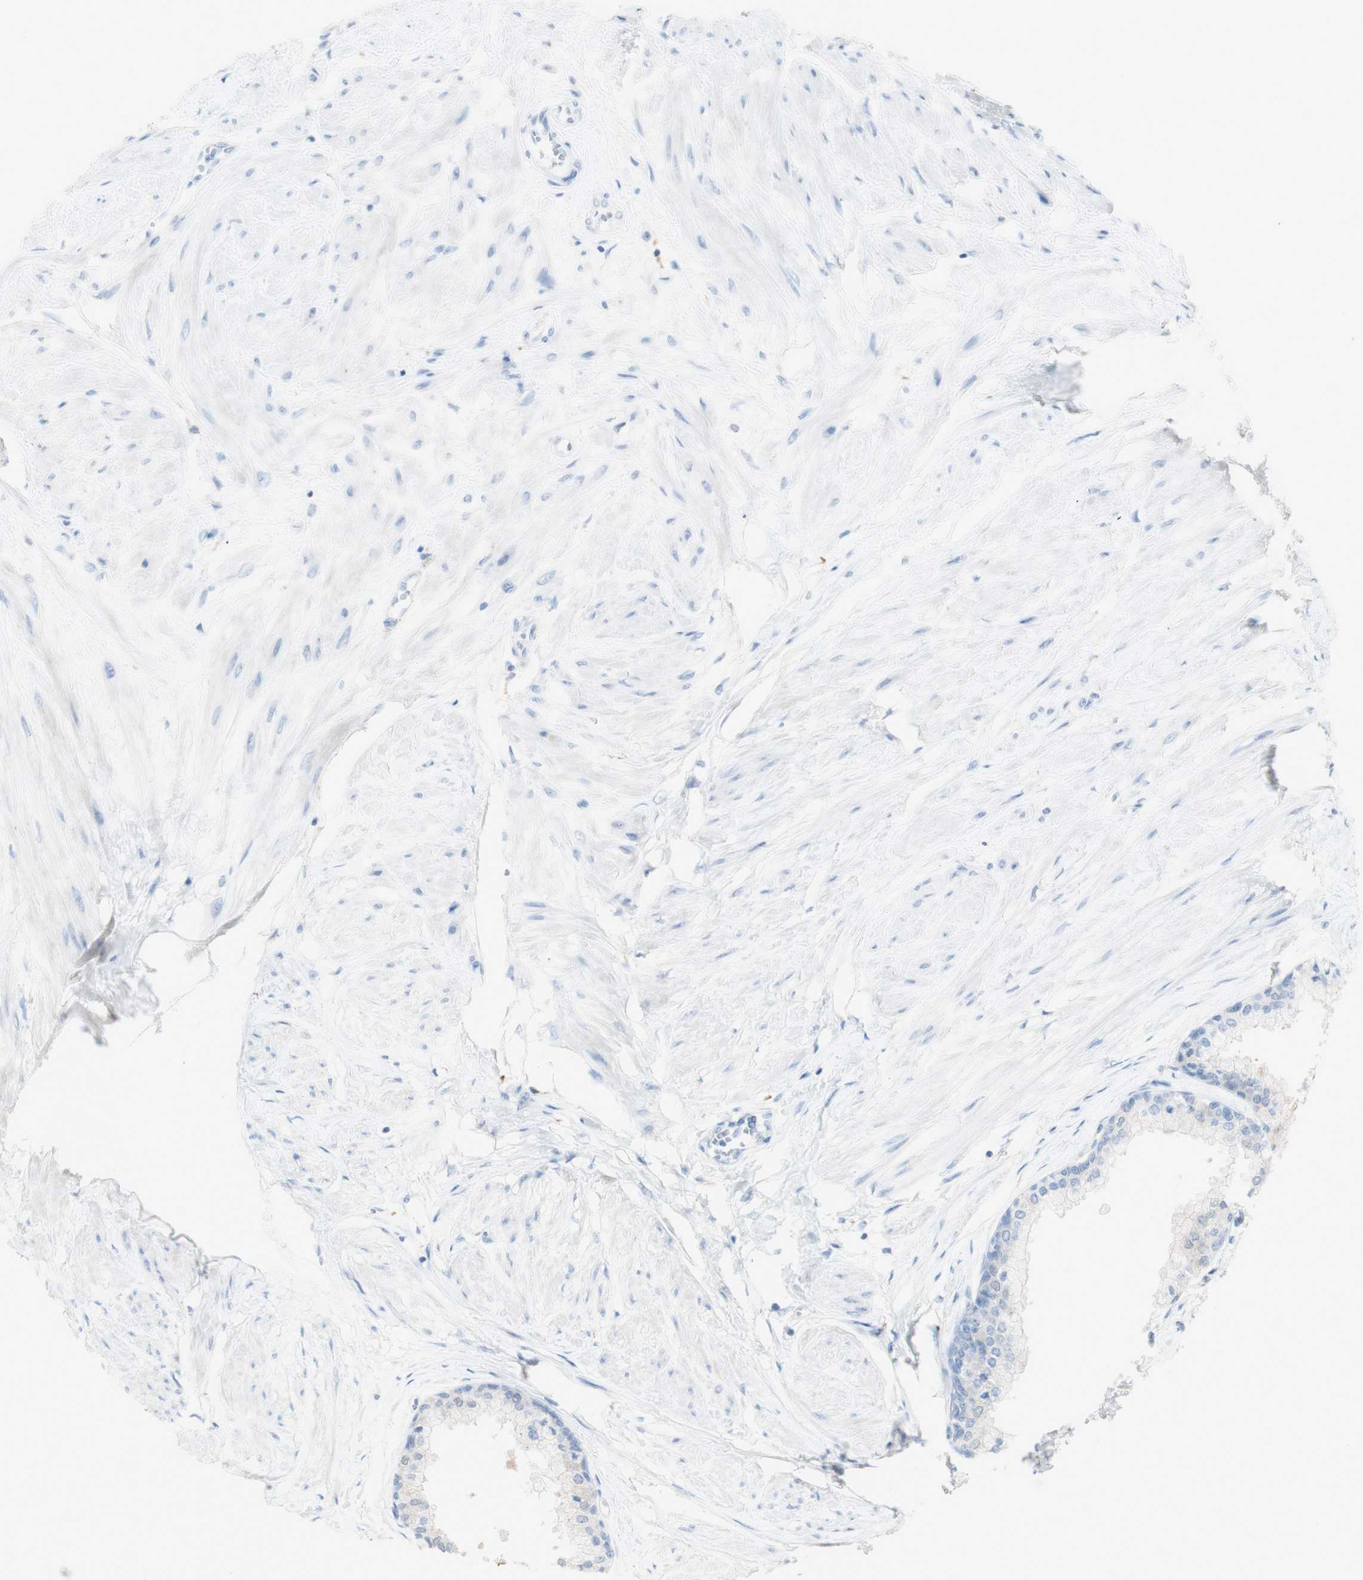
{"staining": {"intensity": "negative", "quantity": "none", "location": "none"}, "tissue": "prostate", "cell_type": "Glandular cells", "image_type": "normal", "snomed": [{"axis": "morphology", "description": "Normal tissue, NOS"}, {"axis": "topography", "description": "Prostate"}, {"axis": "topography", "description": "Seminal veicle"}], "caption": "Immunohistochemistry of unremarkable human prostate demonstrates no expression in glandular cells.", "gene": "ART3", "patient": {"sex": "male", "age": 60}}